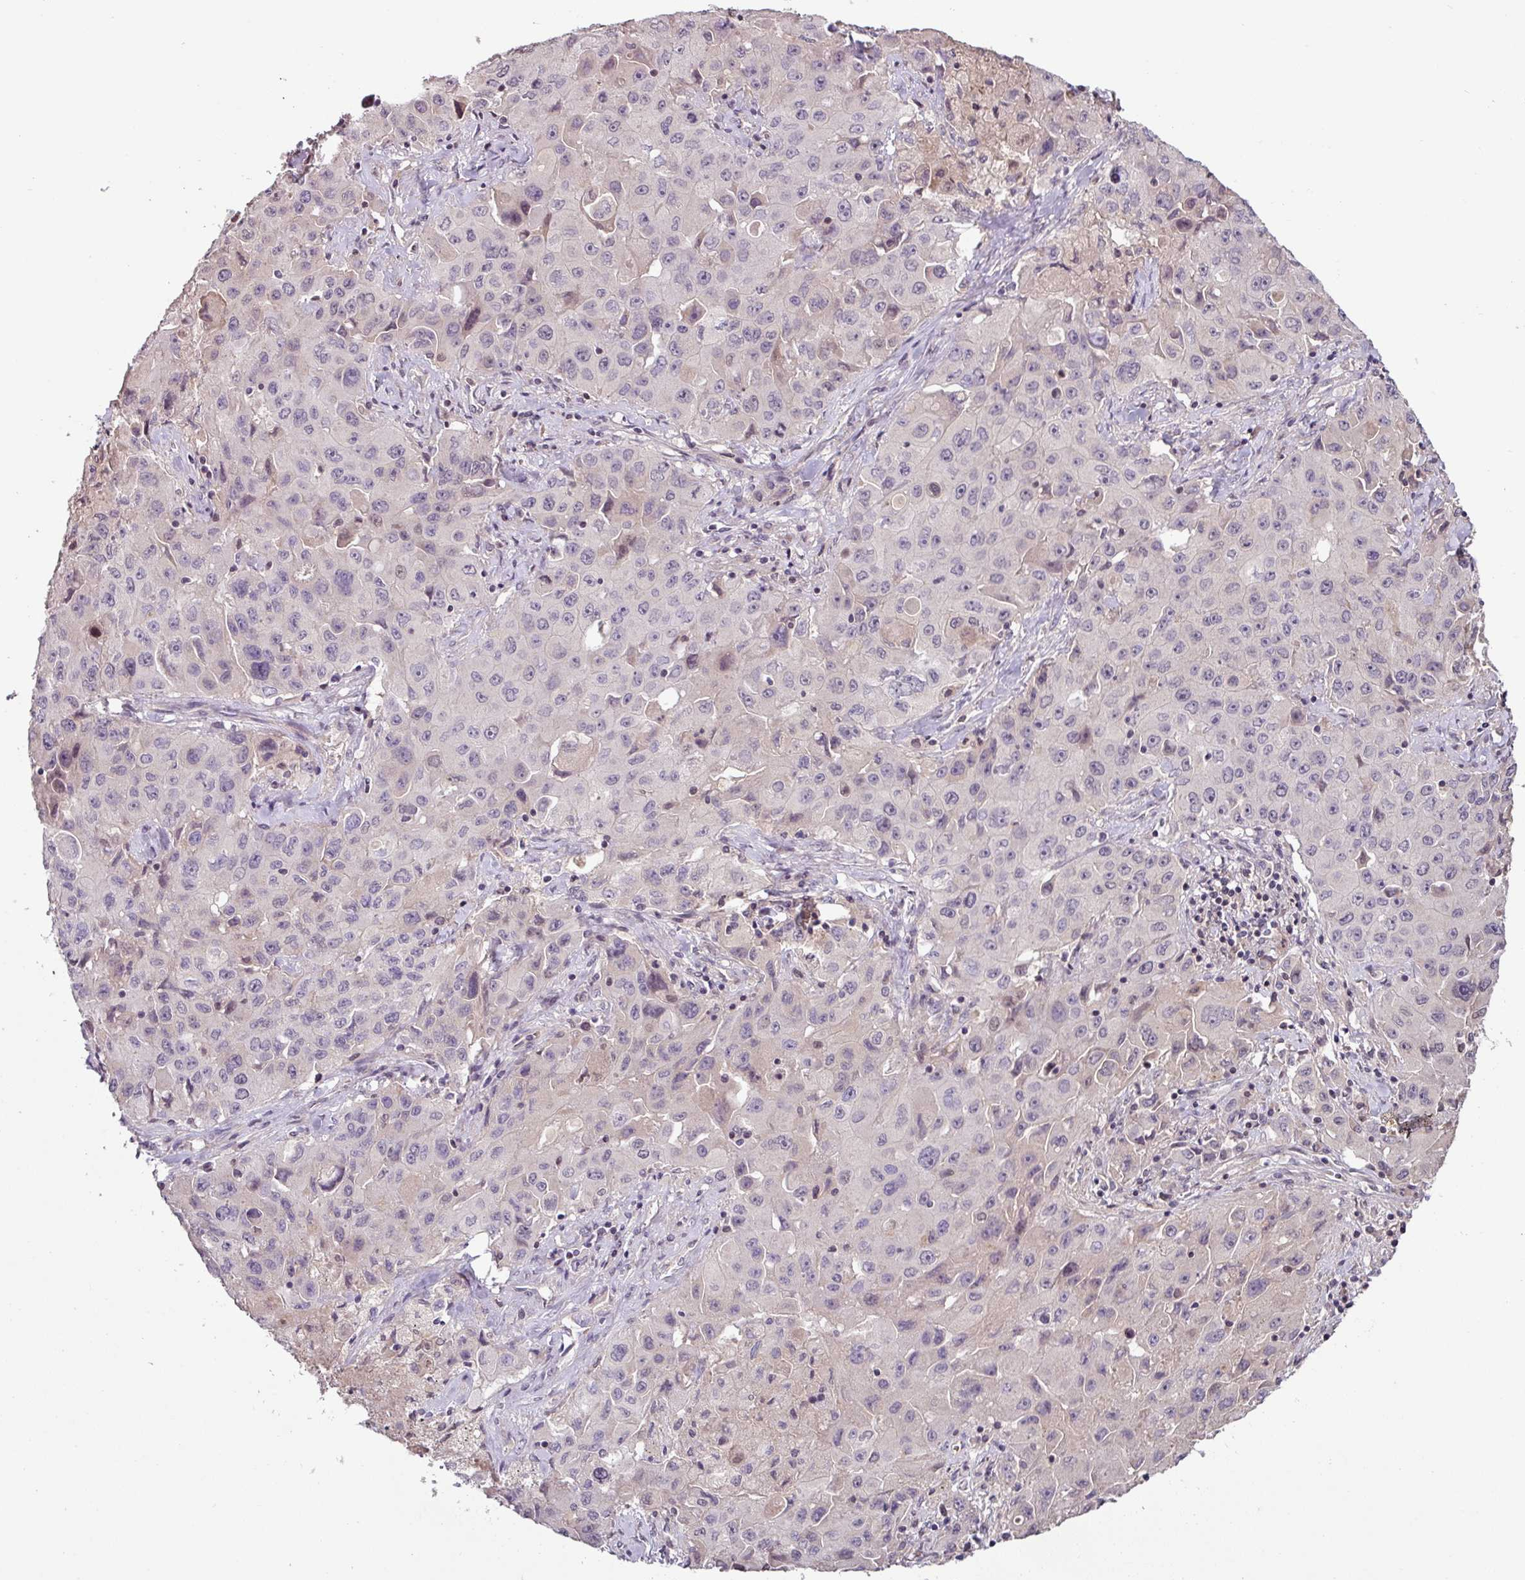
{"staining": {"intensity": "negative", "quantity": "none", "location": "none"}, "tissue": "lung cancer", "cell_type": "Tumor cells", "image_type": "cancer", "snomed": [{"axis": "morphology", "description": "Squamous cell carcinoma, NOS"}, {"axis": "topography", "description": "Lung"}], "caption": "Immunohistochemistry (IHC) image of neoplastic tissue: squamous cell carcinoma (lung) stained with DAB reveals no significant protein positivity in tumor cells.", "gene": "SLC5A10", "patient": {"sex": "male", "age": 63}}